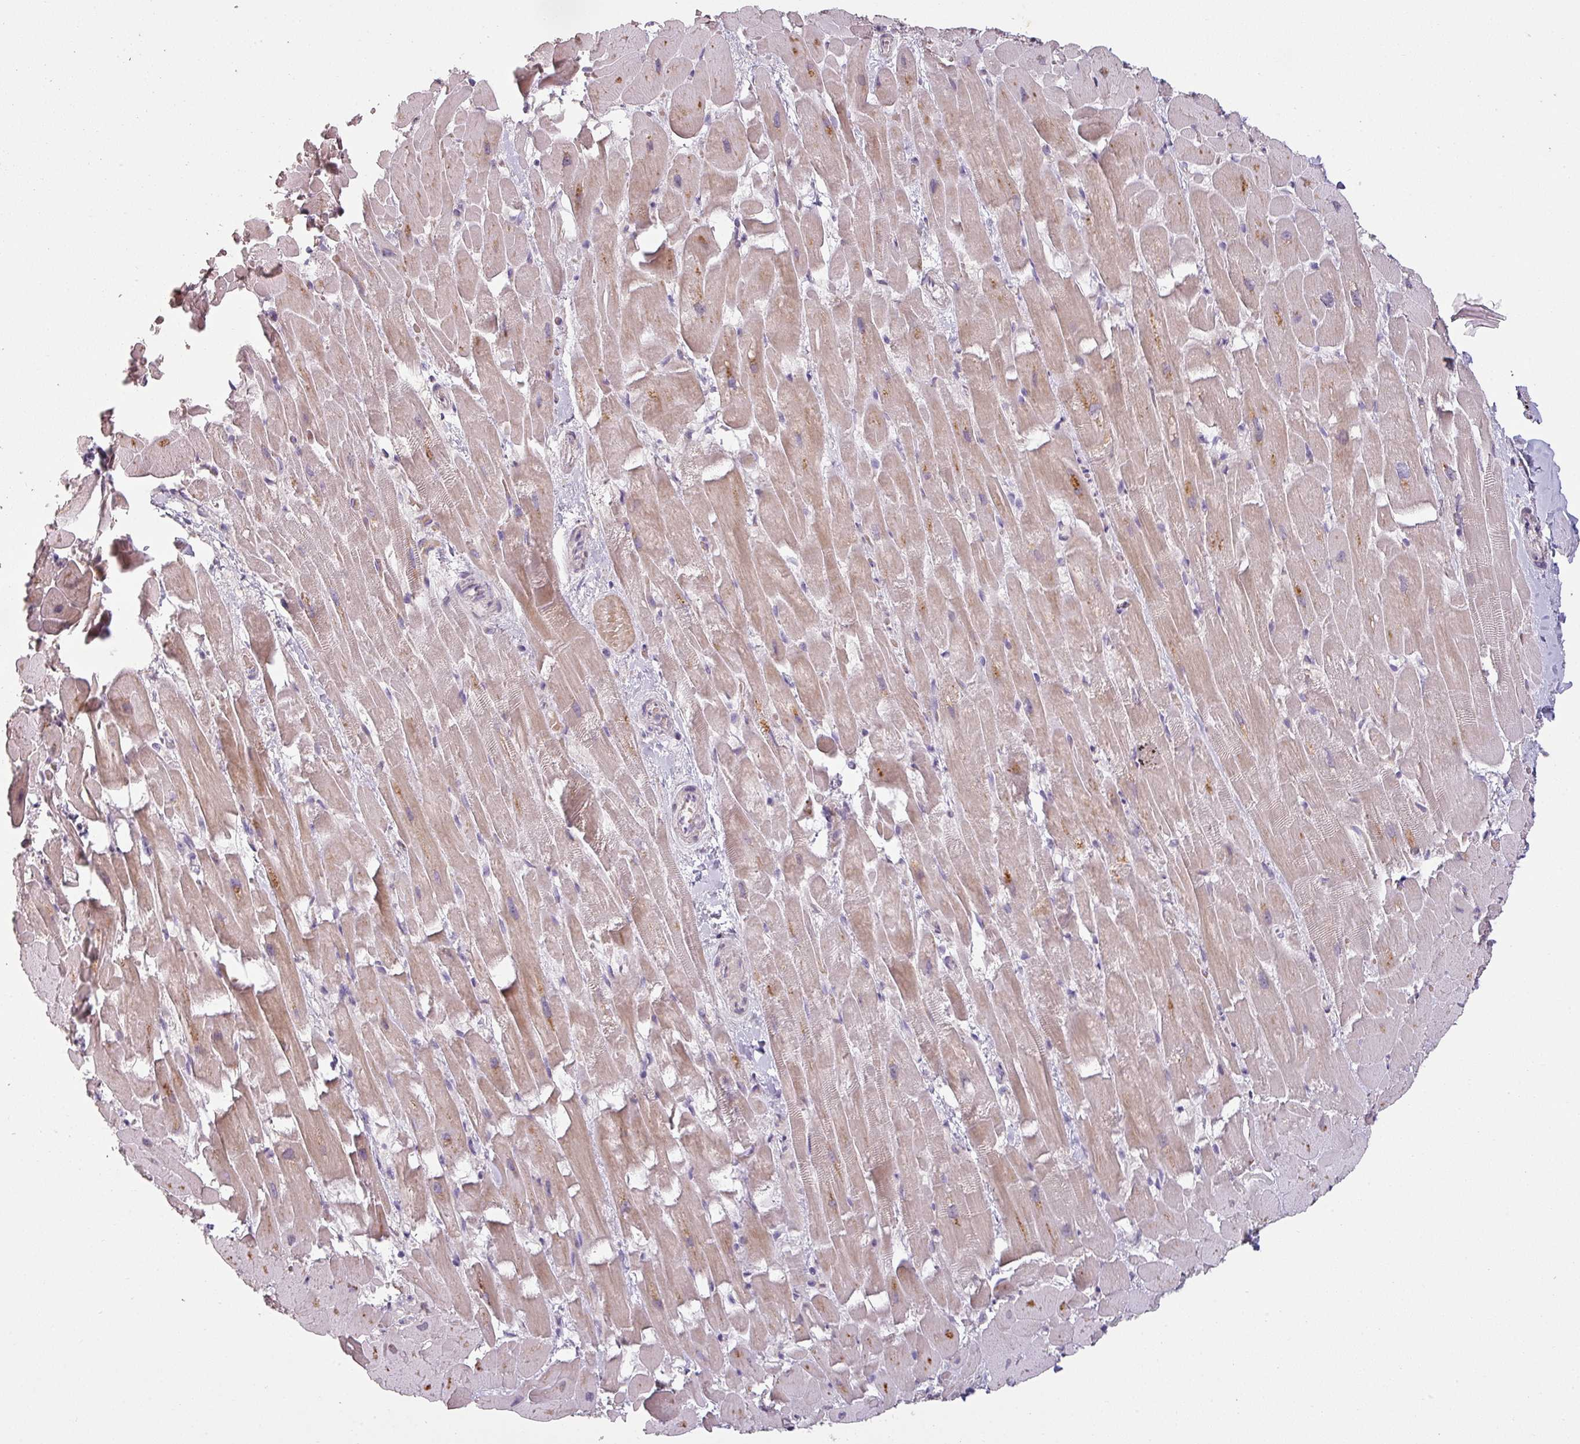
{"staining": {"intensity": "moderate", "quantity": "<25%", "location": "cytoplasmic/membranous"}, "tissue": "heart muscle", "cell_type": "Cardiomyocytes", "image_type": "normal", "snomed": [{"axis": "morphology", "description": "Normal tissue, NOS"}, {"axis": "topography", "description": "Heart"}], "caption": "This photomicrograph reveals unremarkable heart muscle stained with immunohistochemistry to label a protein in brown. The cytoplasmic/membranous of cardiomyocytes show moderate positivity for the protein. Nuclei are counter-stained blue.", "gene": "LYPLA1", "patient": {"sex": "male", "age": 37}}